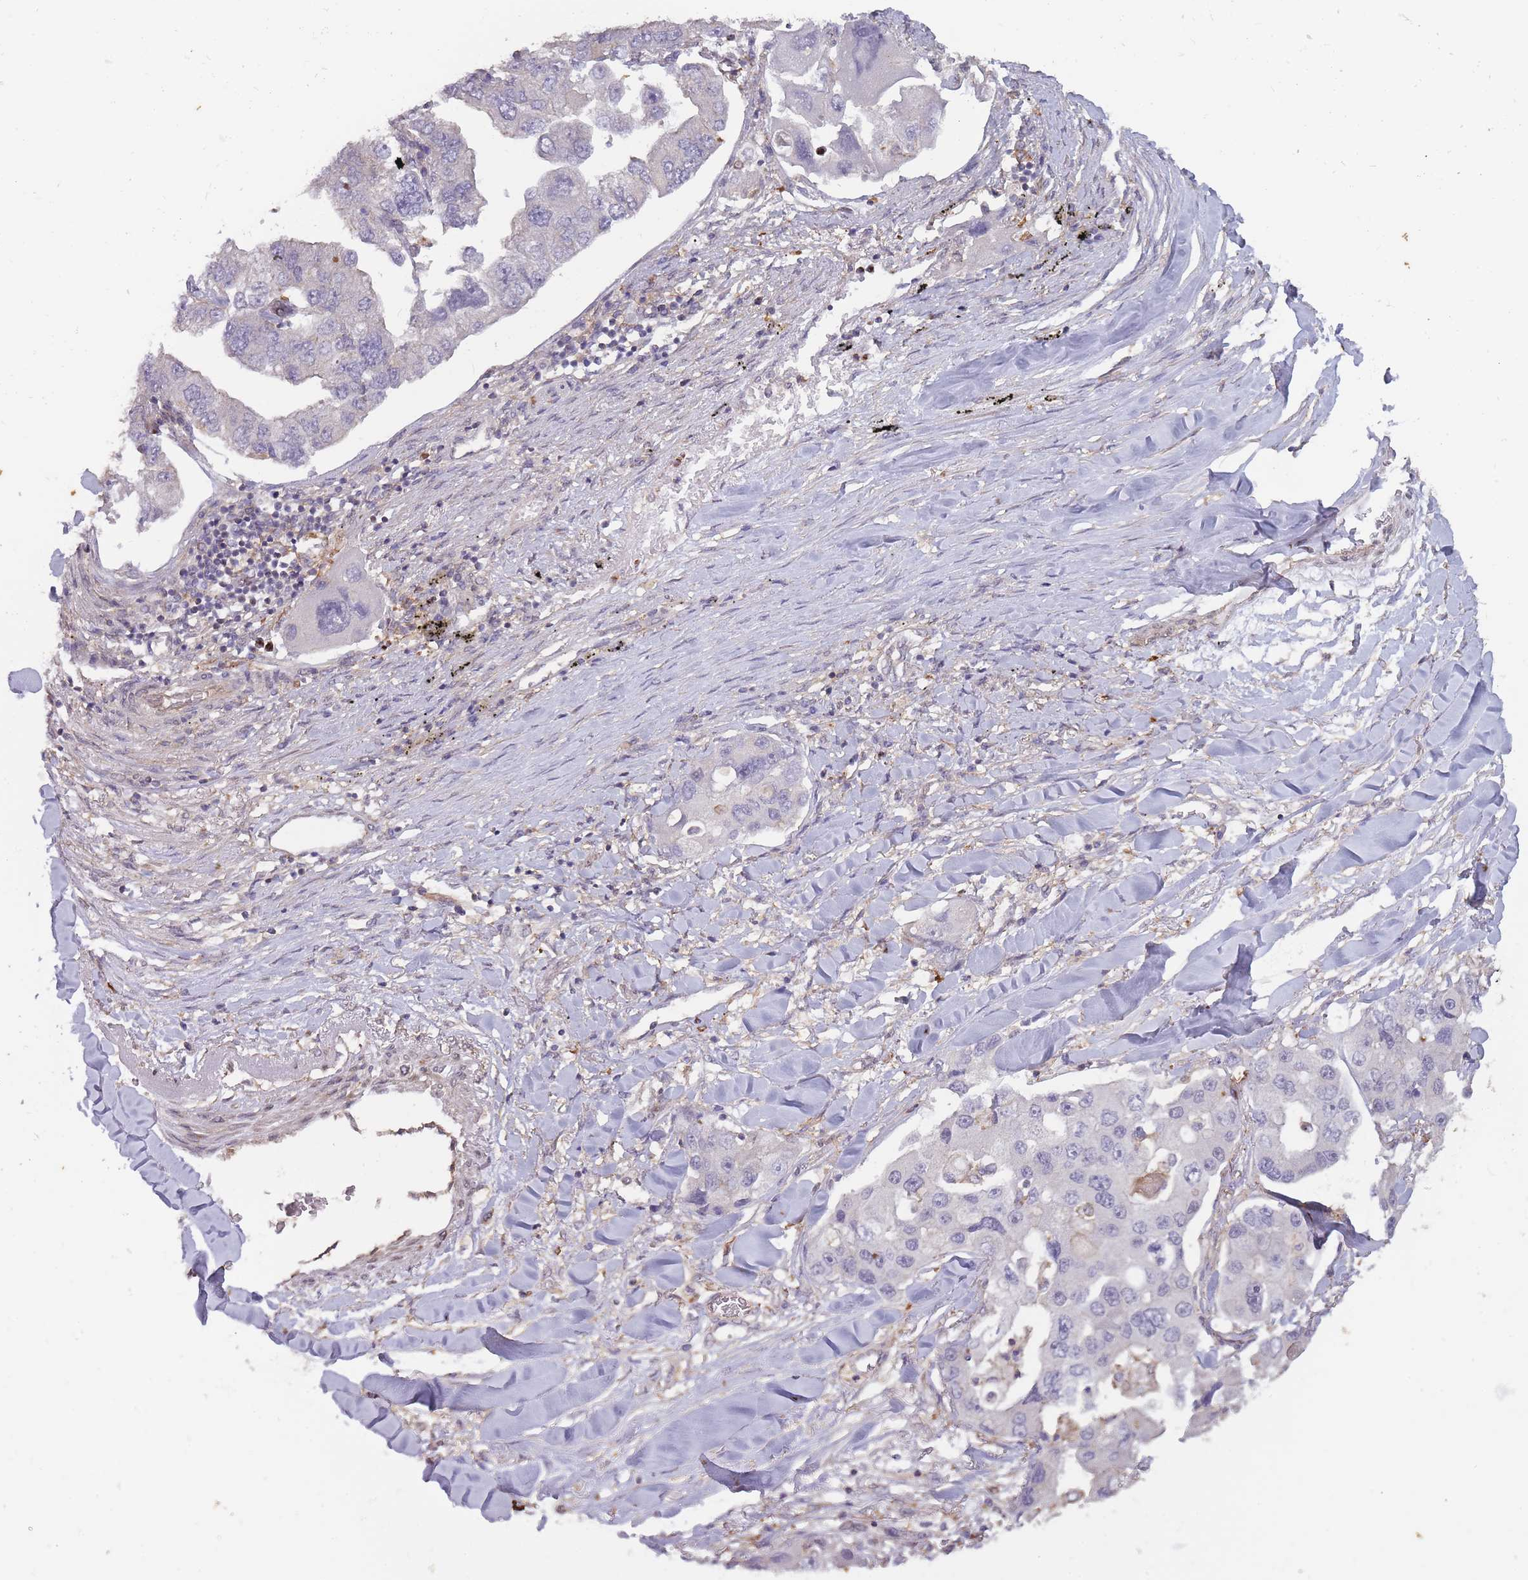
{"staining": {"intensity": "negative", "quantity": "none", "location": "none"}, "tissue": "lung cancer", "cell_type": "Tumor cells", "image_type": "cancer", "snomed": [{"axis": "morphology", "description": "Adenocarcinoma, NOS"}, {"axis": "topography", "description": "Lung"}], "caption": "DAB (3,3'-diaminobenzidine) immunohistochemical staining of lung cancer (adenocarcinoma) demonstrates no significant positivity in tumor cells.", "gene": "TET3", "patient": {"sex": "female", "age": 54}}